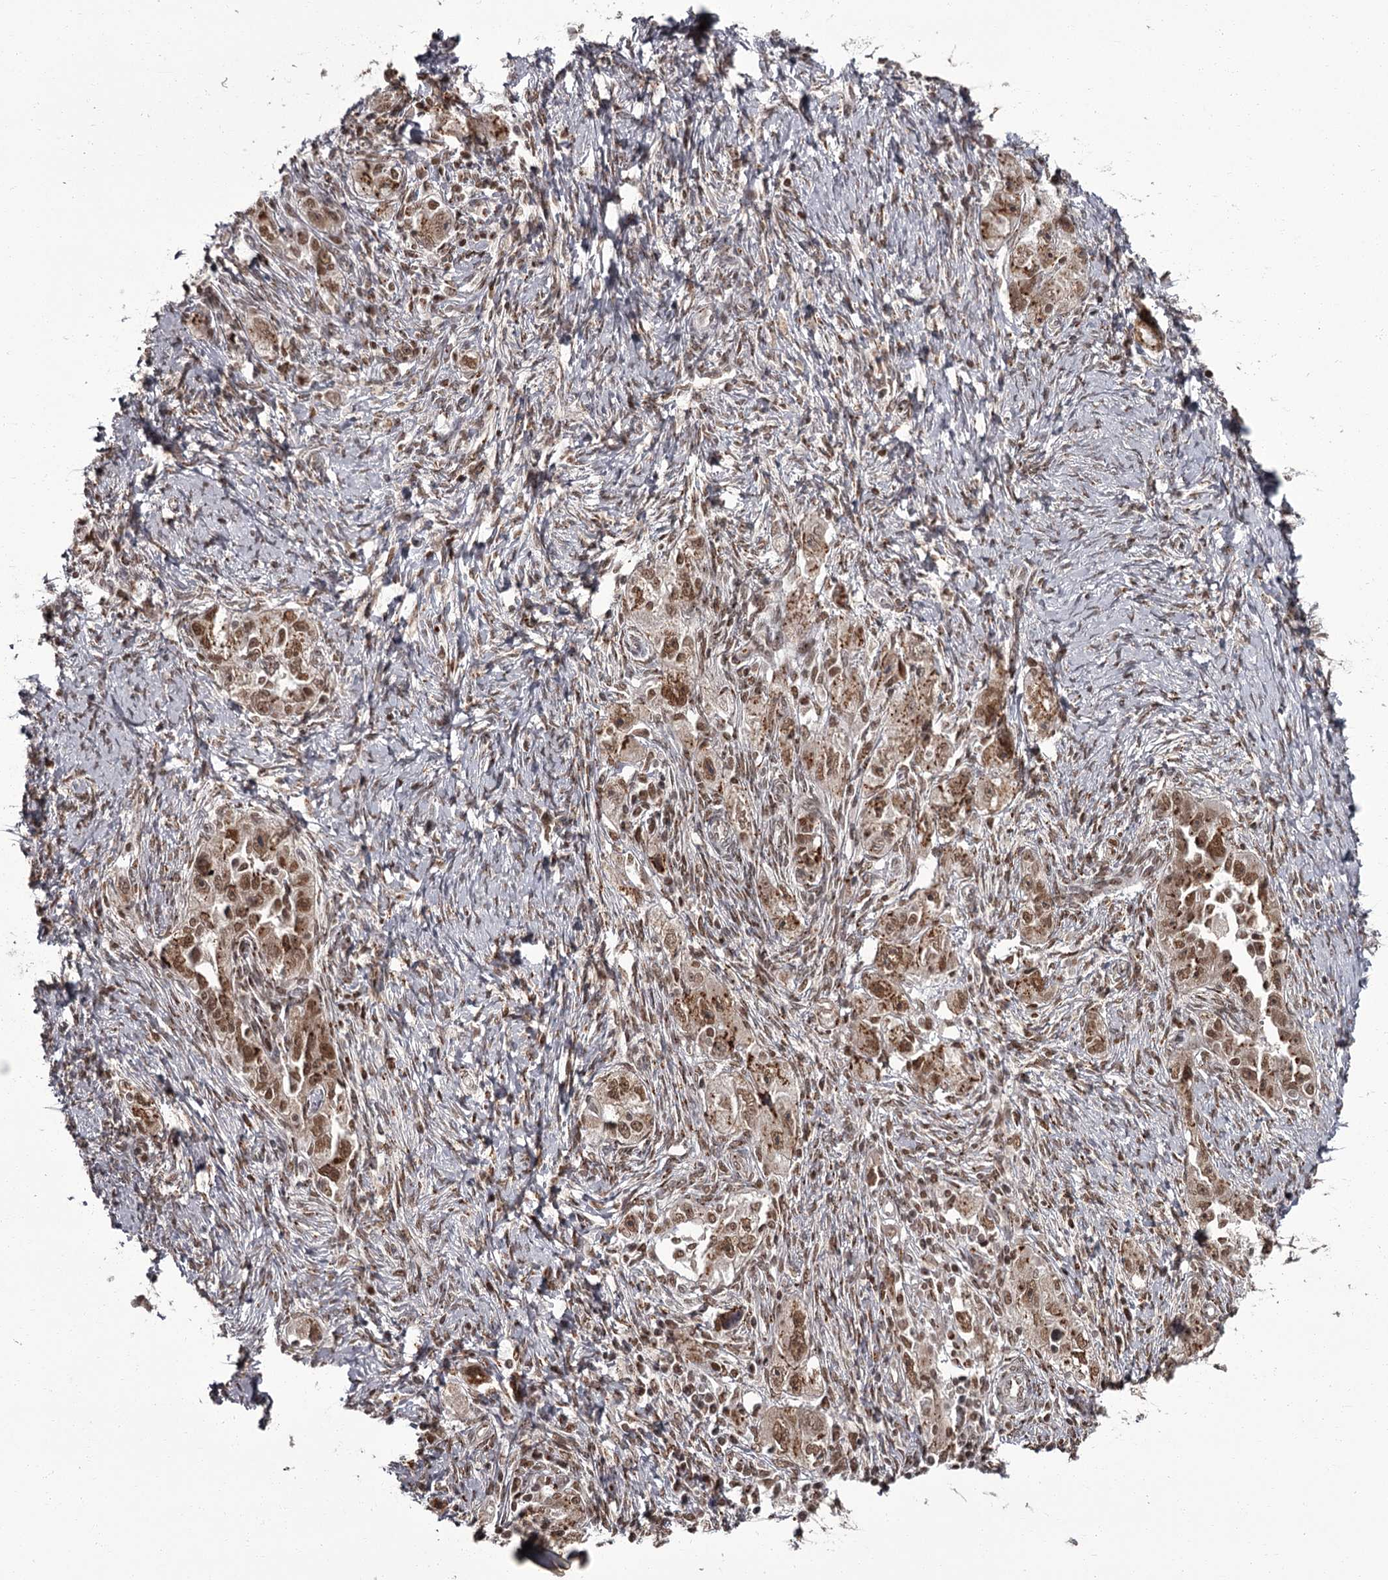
{"staining": {"intensity": "moderate", "quantity": ">75%", "location": "cytoplasmic/membranous,nuclear"}, "tissue": "ovarian cancer", "cell_type": "Tumor cells", "image_type": "cancer", "snomed": [{"axis": "morphology", "description": "Carcinoma, NOS"}, {"axis": "morphology", "description": "Cystadenocarcinoma, serous, NOS"}, {"axis": "topography", "description": "Ovary"}], "caption": "The photomicrograph reveals immunohistochemical staining of ovarian cancer (serous cystadenocarcinoma). There is moderate cytoplasmic/membranous and nuclear expression is seen in approximately >75% of tumor cells. (brown staining indicates protein expression, while blue staining denotes nuclei).", "gene": "CEP83", "patient": {"sex": "female", "age": 69}}